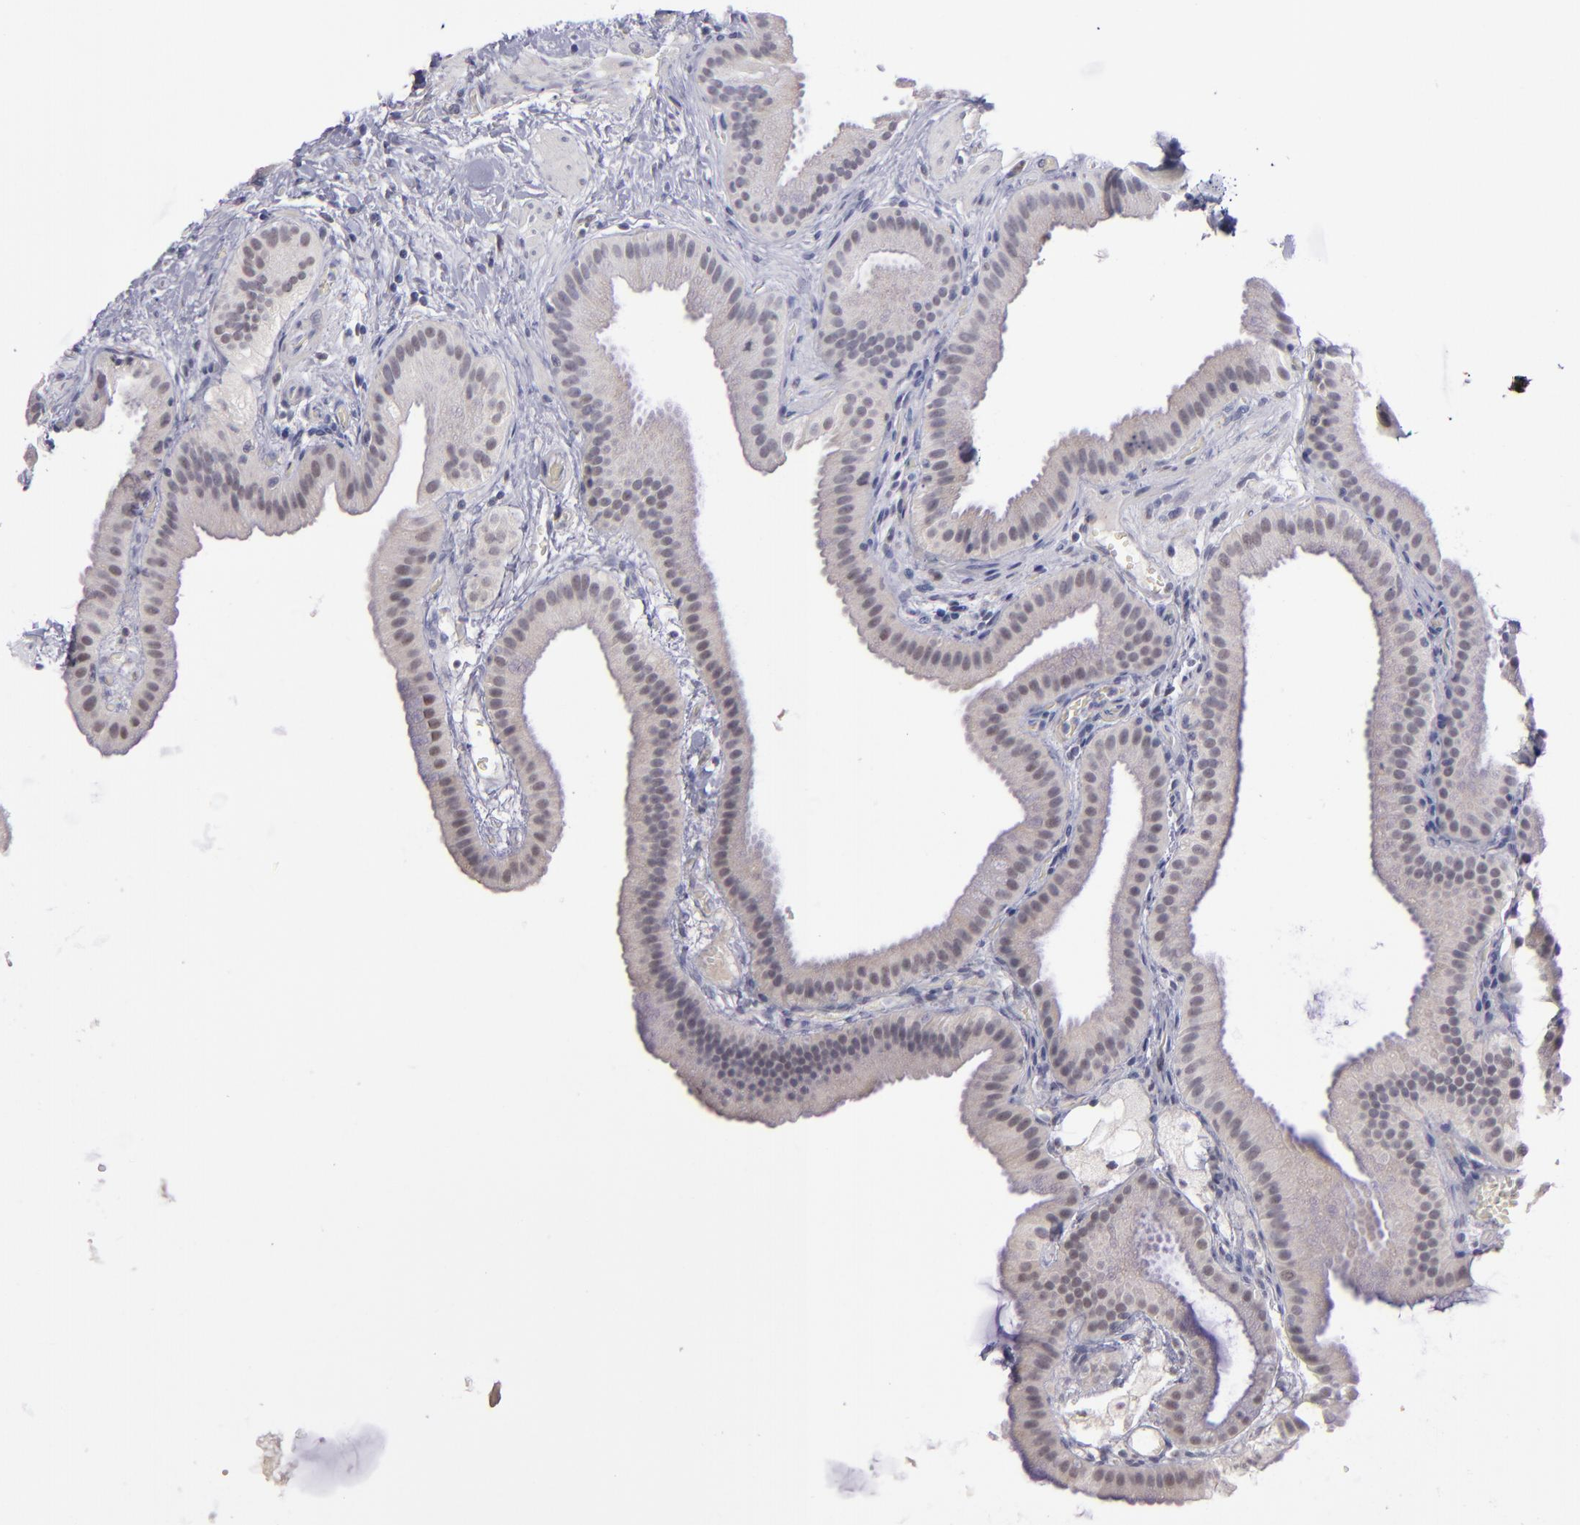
{"staining": {"intensity": "negative", "quantity": "none", "location": "none"}, "tissue": "gallbladder", "cell_type": "Glandular cells", "image_type": "normal", "snomed": [{"axis": "morphology", "description": "Normal tissue, NOS"}, {"axis": "topography", "description": "Gallbladder"}], "caption": "IHC photomicrograph of unremarkable gallbladder: human gallbladder stained with DAB exhibits no significant protein expression in glandular cells.", "gene": "OTUB2", "patient": {"sex": "female", "age": 63}}